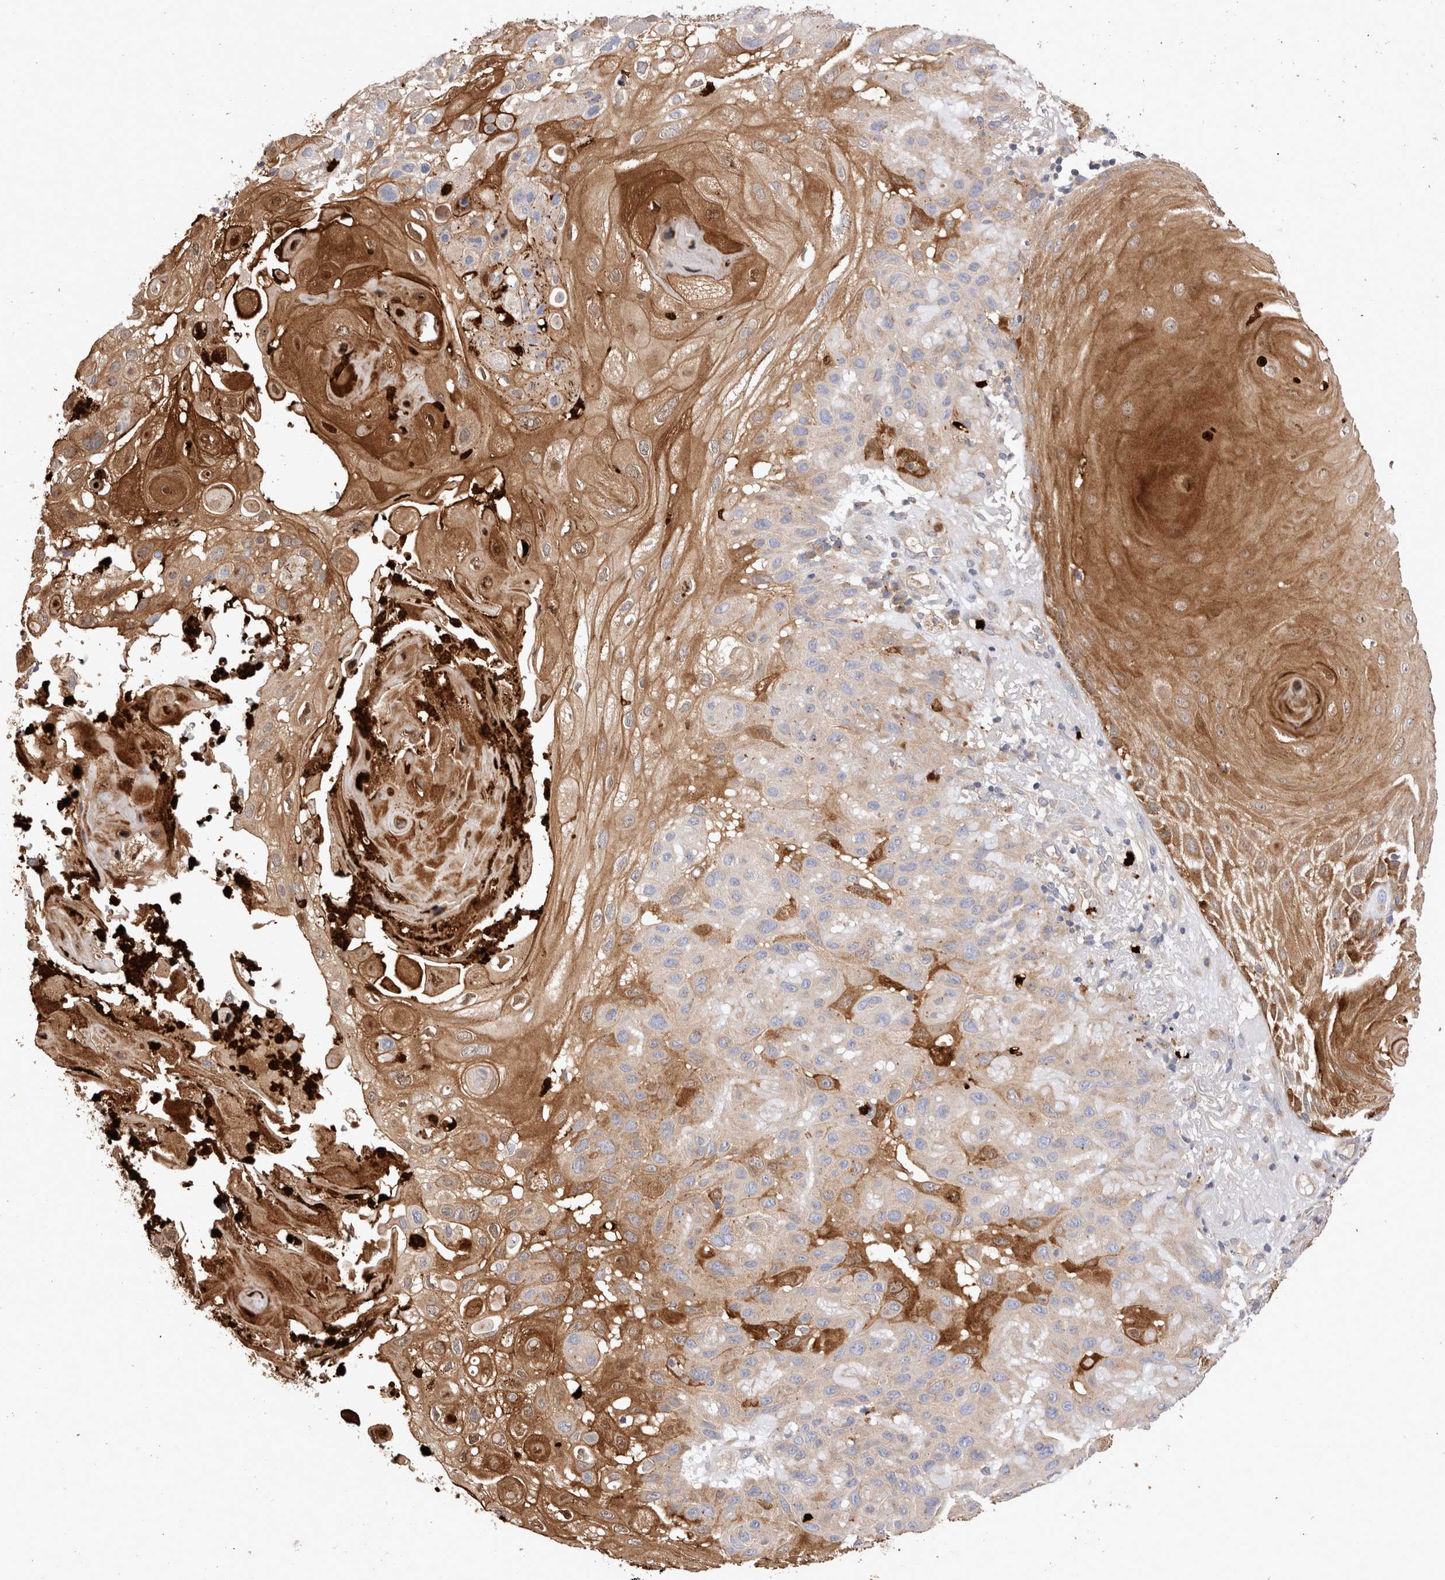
{"staining": {"intensity": "moderate", "quantity": "25%-75%", "location": "cytoplasmic/membranous"}, "tissue": "skin cancer", "cell_type": "Tumor cells", "image_type": "cancer", "snomed": [{"axis": "morphology", "description": "Normal tissue, NOS"}, {"axis": "morphology", "description": "Squamous cell carcinoma, NOS"}, {"axis": "topography", "description": "Skin"}], "caption": "Human skin cancer (squamous cell carcinoma) stained with a protein marker reveals moderate staining in tumor cells.", "gene": "NXT2", "patient": {"sex": "female", "age": 96}}